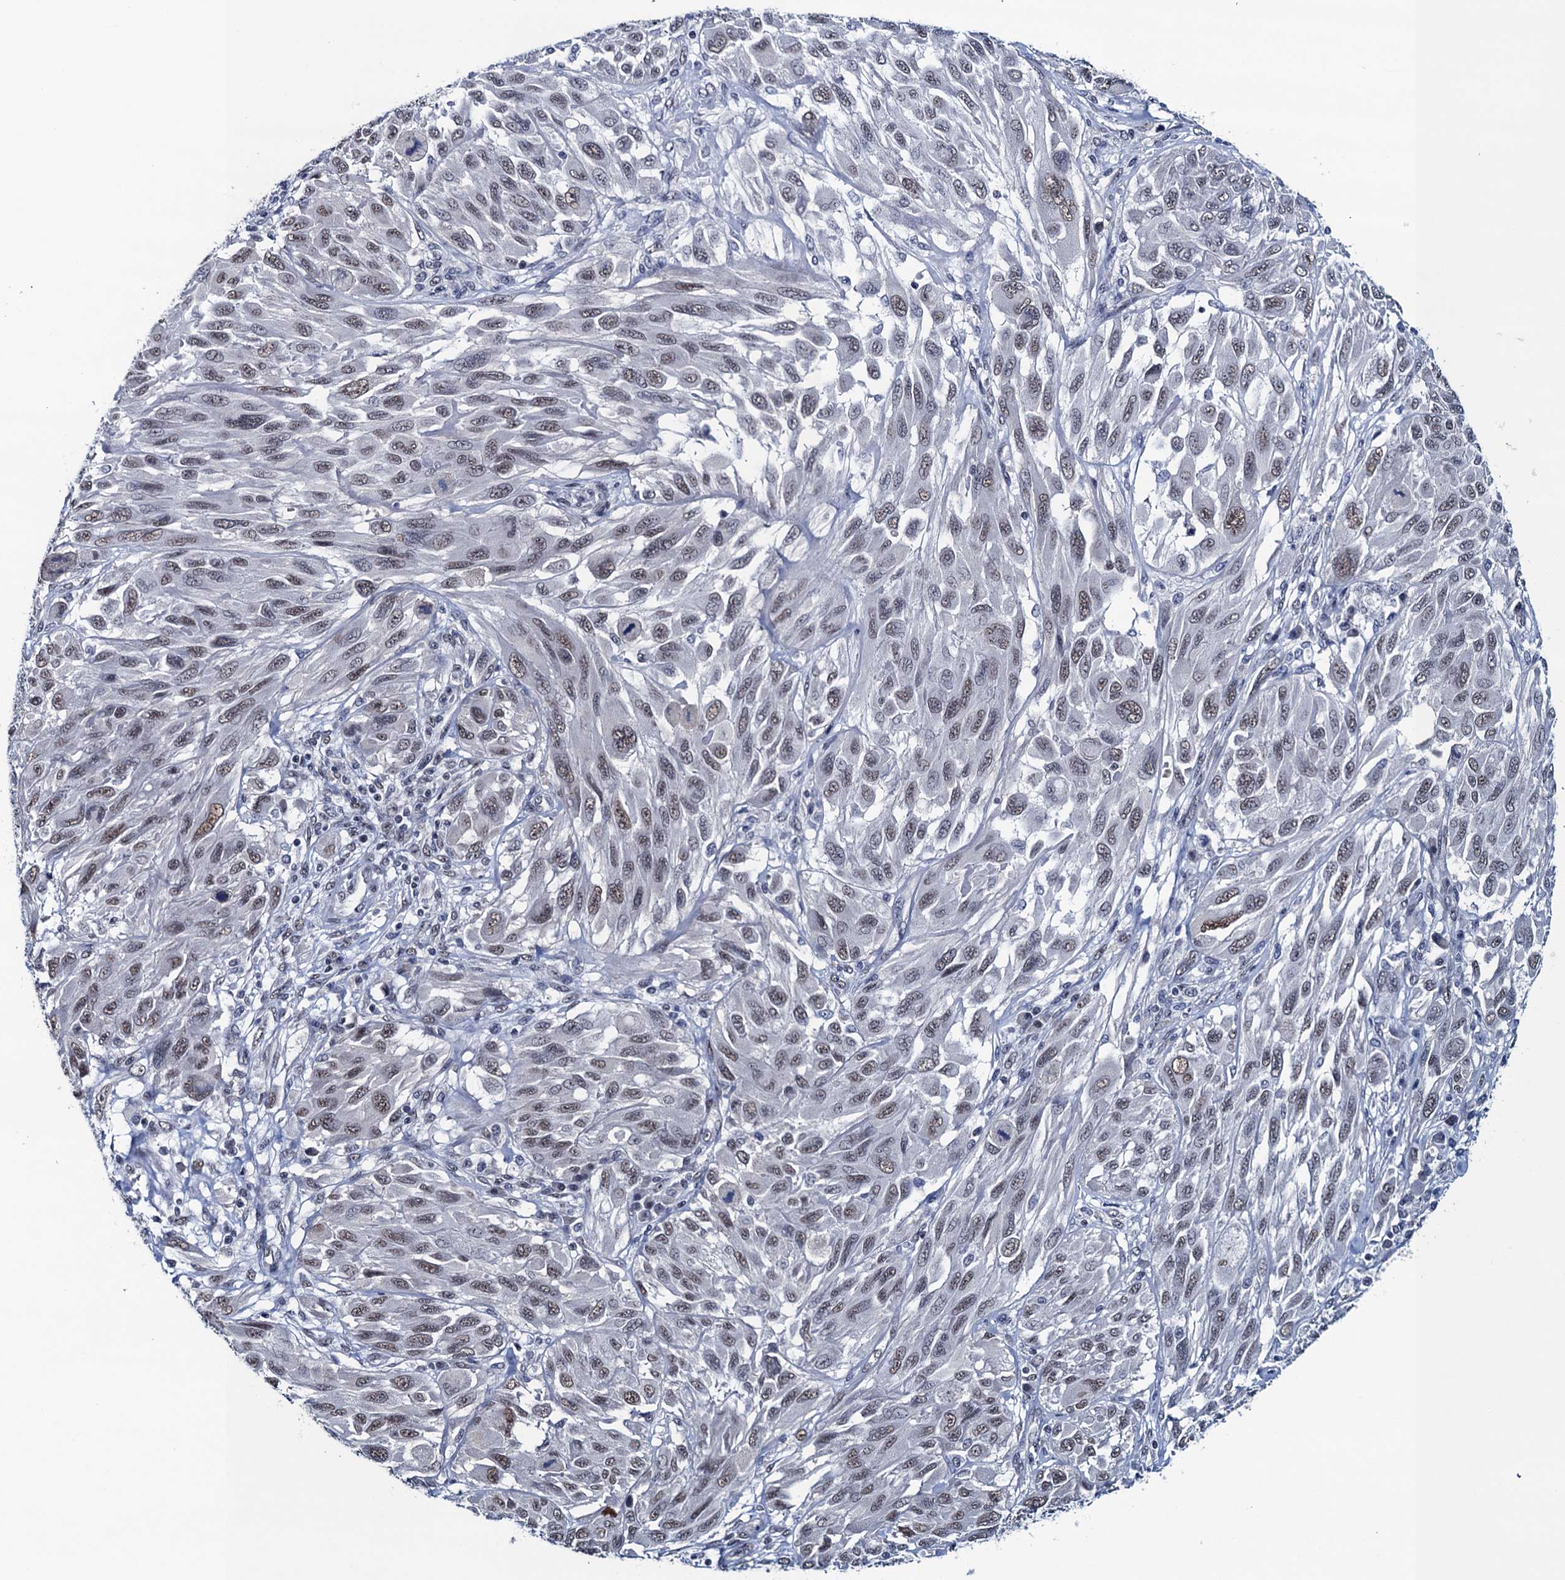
{"staining": {"intensity": "weak", "quantity": ">75%", "location": "nuclear"}, "tissue": "melanoma", "cell_type": "Tumor cells", "image_type": "cancer", "snomed": [{"axis": "morphology", "description": "Malignant melanoma, NOS"}, {"axis": "topography", "description": "Skin"}], "caption": "An IHC photomicrograph of tumor tissue is shown. Protein staining in brown shows weak nuclear positivity in melanoma within tumor cells.", "gene": "FNBP4", "patient": {"sex": "female", "age": 91}}